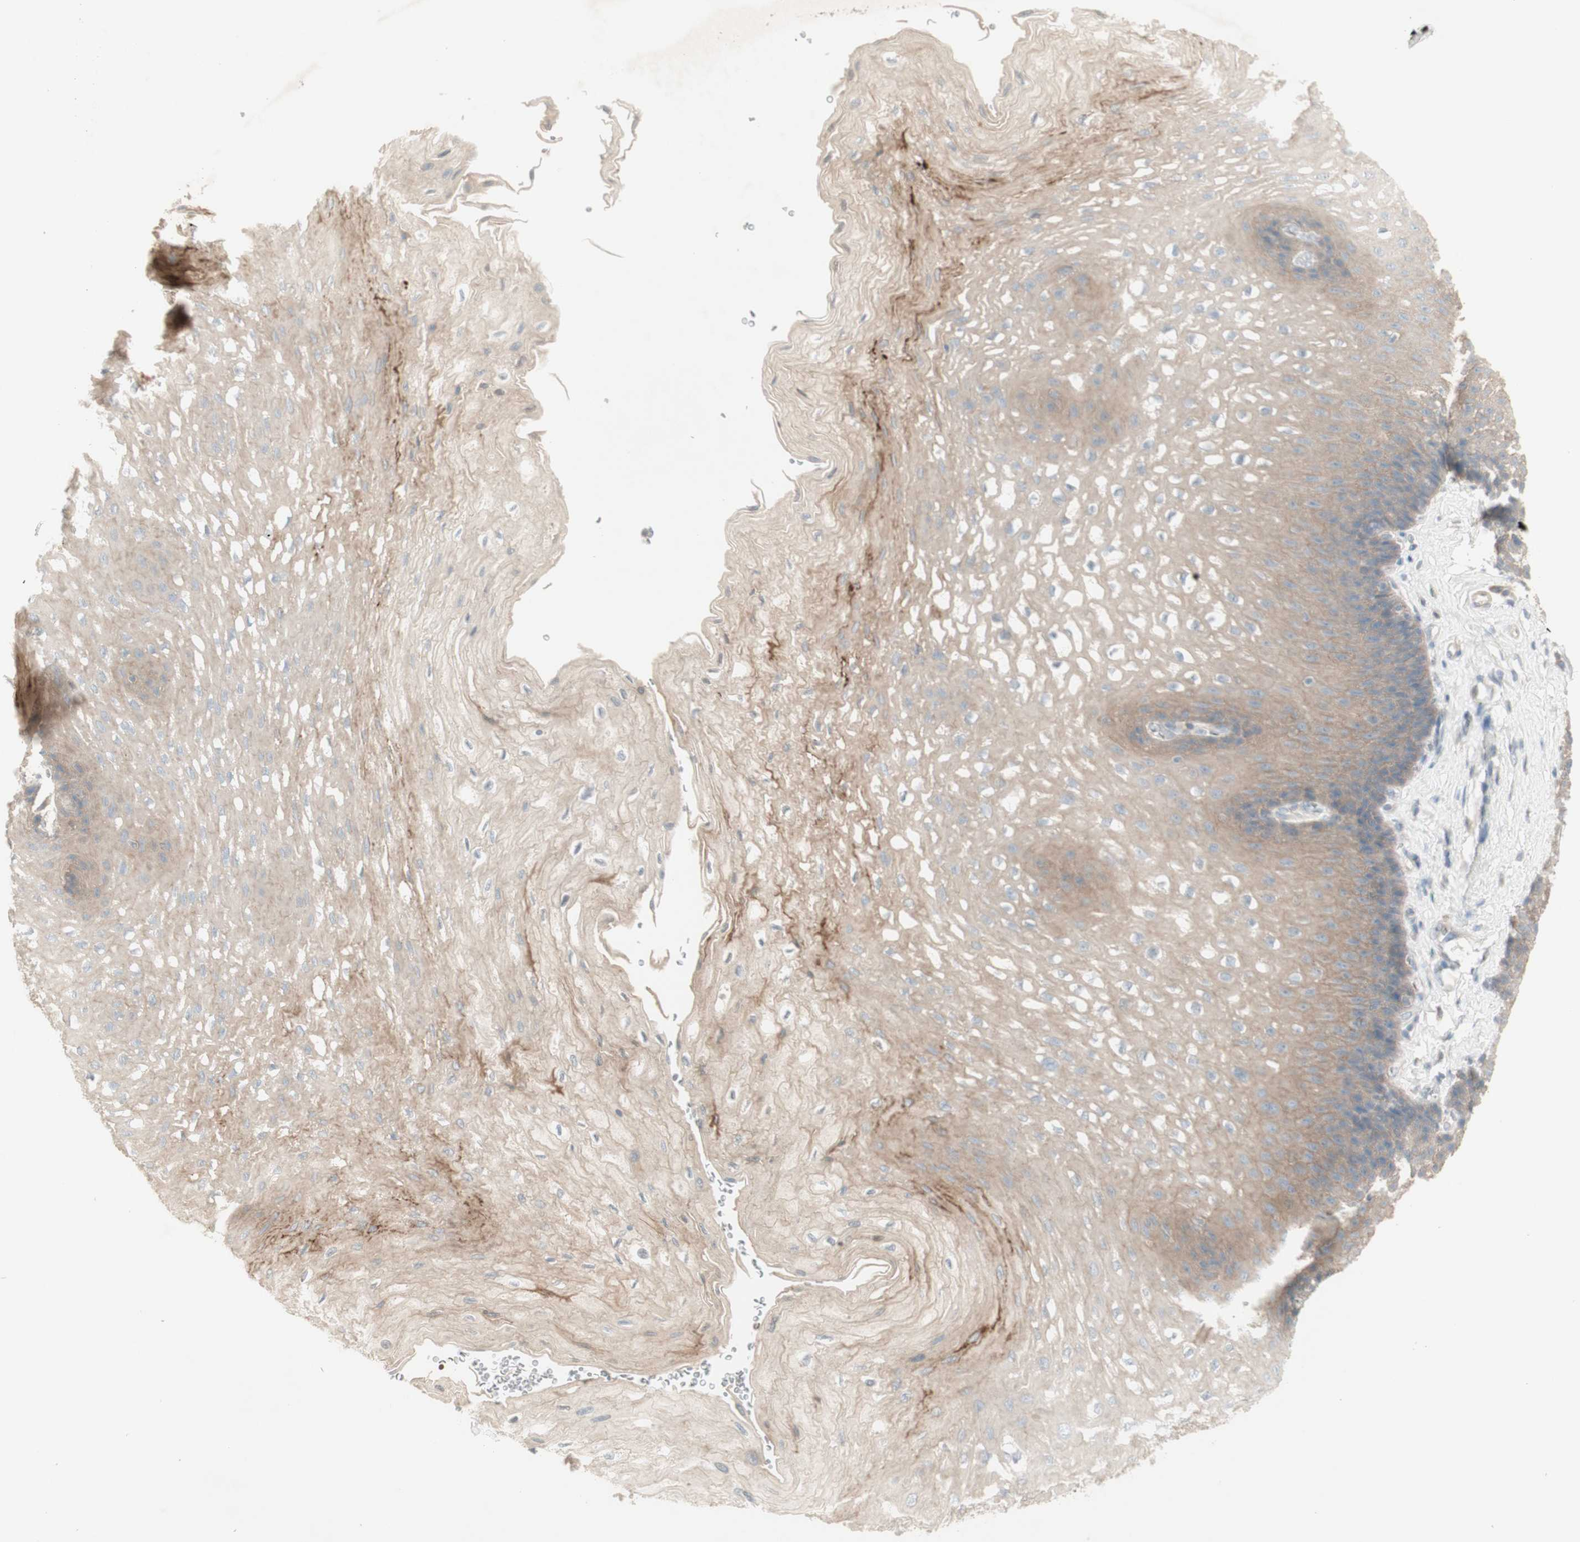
{"staining": {"intensity": "weak", "quantity": ">75%", "location": "cytoplasmic/membranous"}, "tissue": "esophagus", "cell_type": "Squamous epithelial cells", "image_type": "normal", "snomed": [{"axis": "morphology", "description": "Normal tissue, NOS"}, {"axis": "topography", "description": "Esophagus"}], "caption": "Protein staining exhibits weak cytoplasmic/membranous expression in approximately >75% of squamous epithelial cells in normal esophagus.", "gene": "PTGER4", "patient": {"sex": "female", "age": 72}}